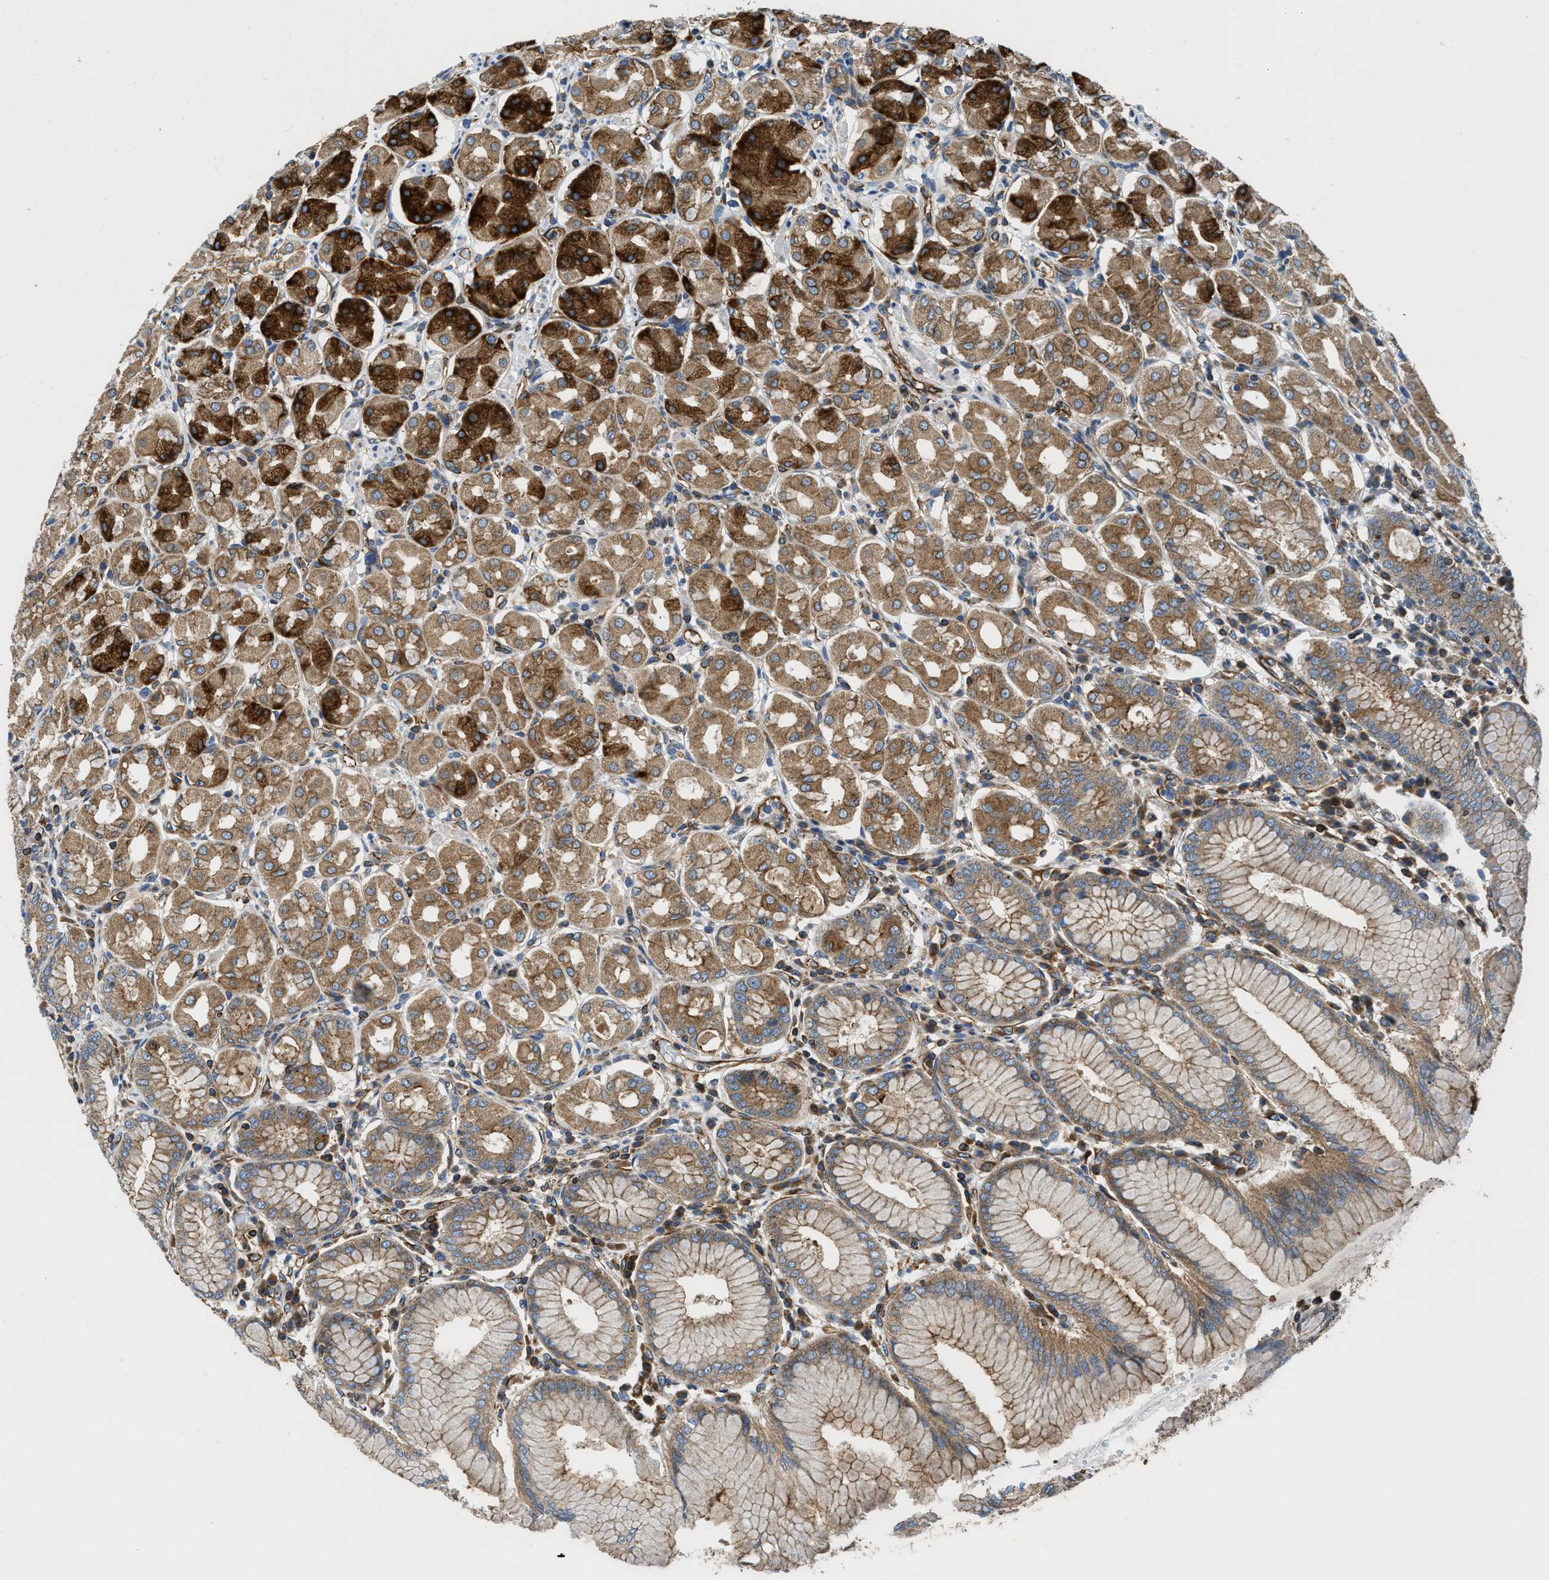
{"staining": {"intensity": "strong", "quantity": ">75%", "location": "cytoplasmic/membranous"}, "tissue": "stomach", "cell_type": "Glandular cells", "image_type": "normal", "snomed": [{"axis": "morphology", "description": "Normal tissue, NOS"}, {"axis": "topography", "description": "Stomach"}, {"axis": "topography", "description": "Stomach, lower"}], "caption": "The image shows staining of benign stomach, revealing strong cytoplasmic/membranous protein staining (brown color) within glandular cells.", "gene": "HSD17B12", "patient": {"sex": "female", "age": 56}}